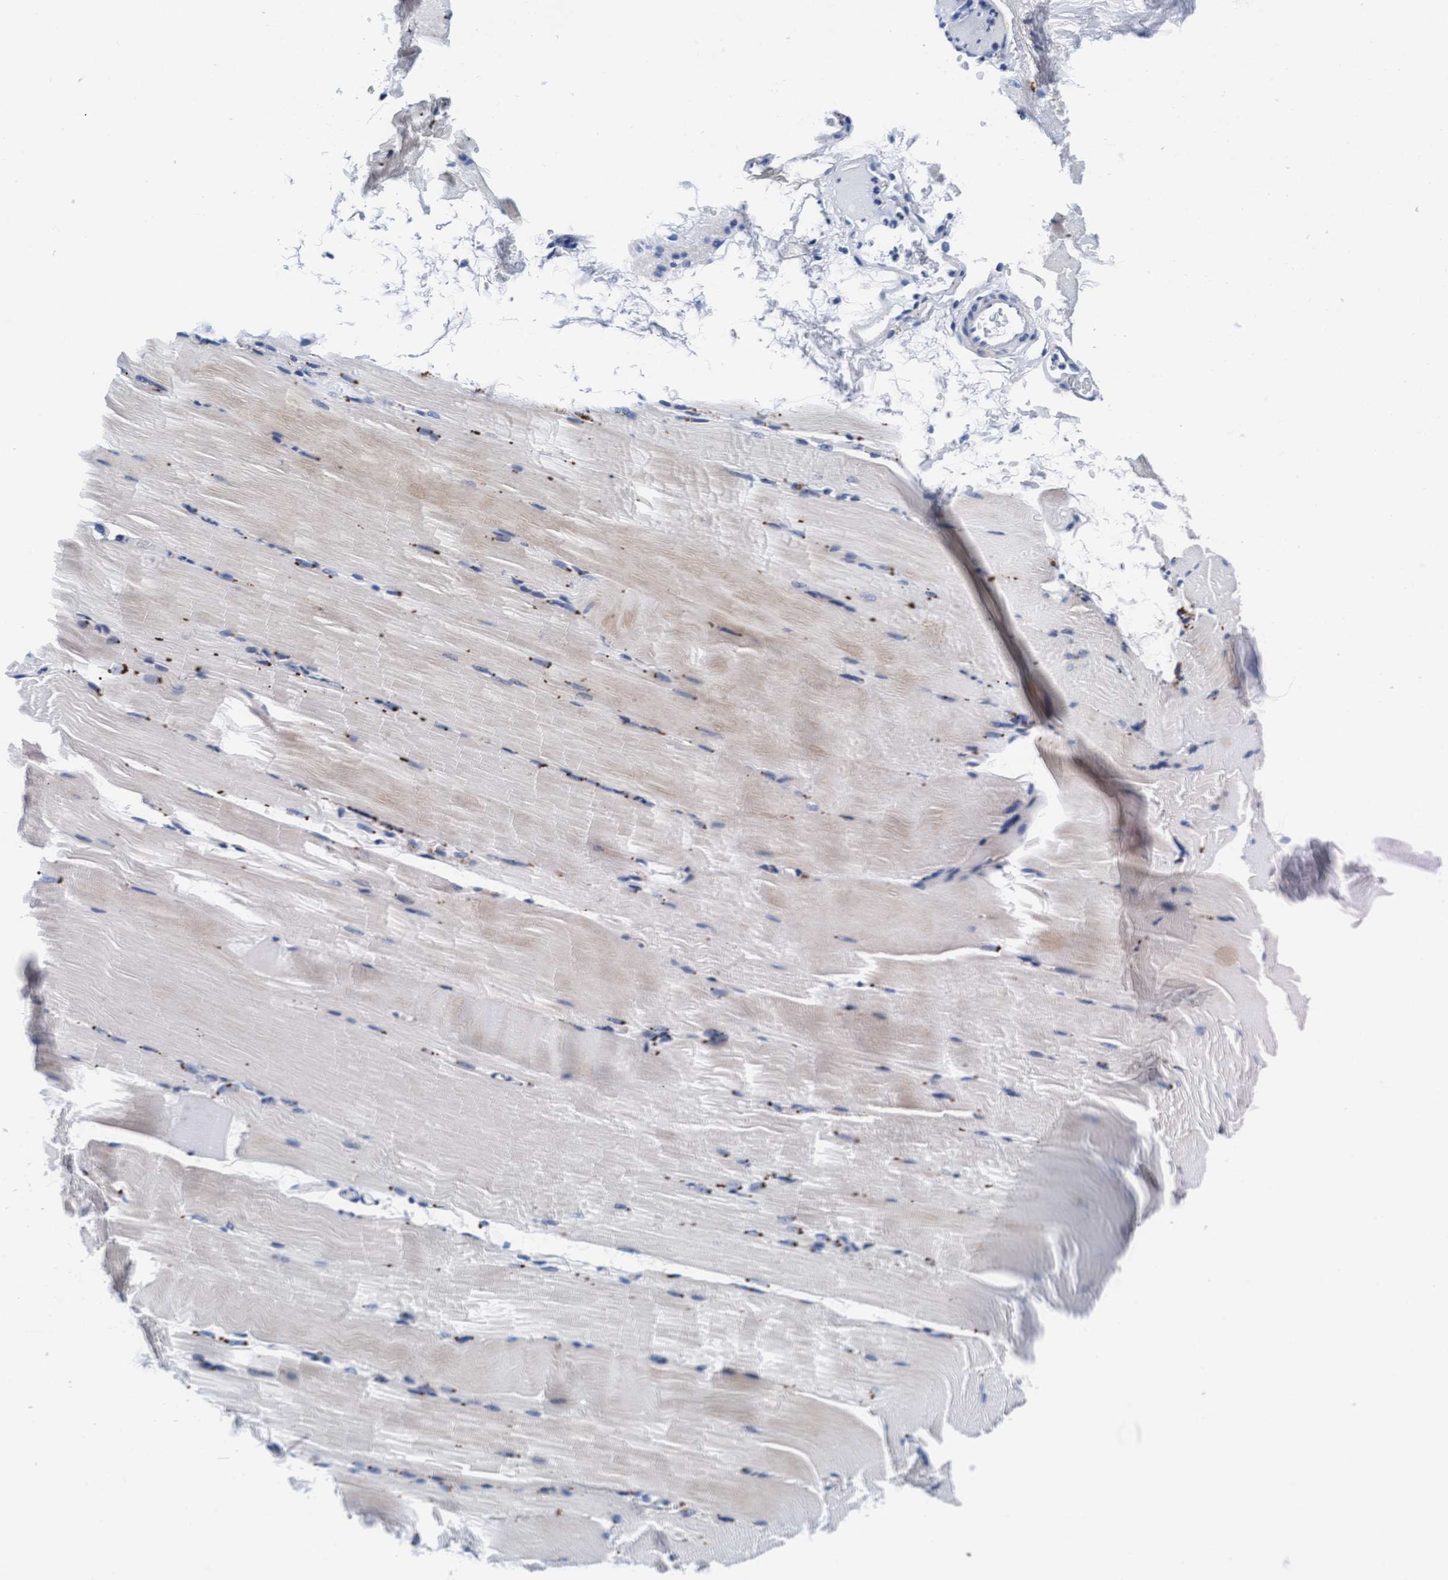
{"staining": {"intensity": "moderate", "quantity": "<25%", "location": "cytoplasmic/membranous"}, "tissue": "skeletal muscle", "cell_type": "Myocytes", "image_type": "normal", "snomed": [{"axis": "morphology", "description": "Normal tissue, NOS"}, {"axis": "topography", "description": "Skeletal muscle"}, {"axis": "topography", "description": "Parathyroid gland"}], "caption": "Skeletal muscle stained with DAB IHC shows low levels of moderate cytoplasmic/membranous staining in approximately <25% of myocytes. The staining is performed using DAB (3,3'-diaminobenzidine) brown chromogen to label protein expression. The nuclei are counter-stained blue using hematoxylin.", "gene": "ARSG", "patient": {"sex": "female", "age": 37}}